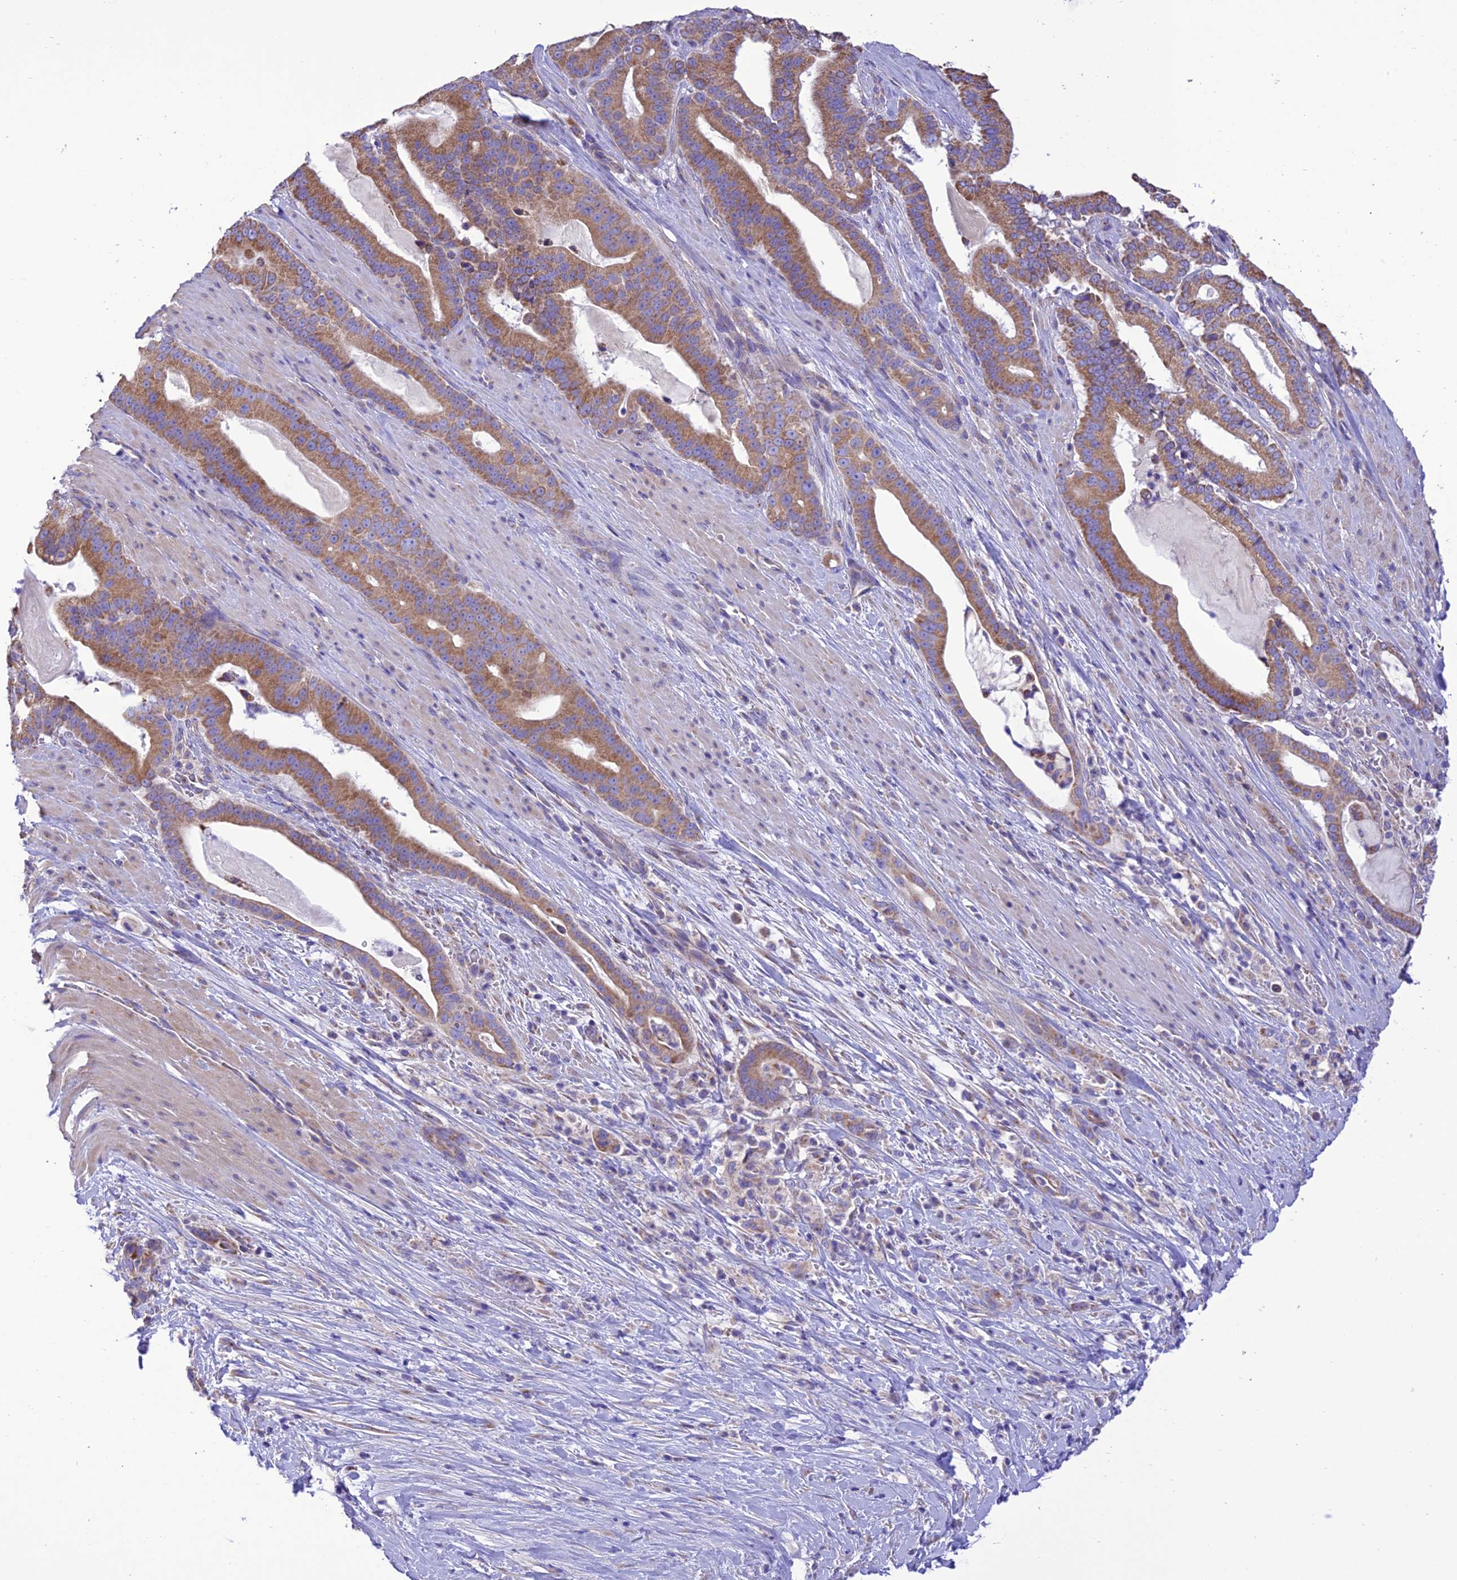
{"staining": {"intensity": "moderate", "quantity": ">75%", "location": "cytoplasmic/membranous"}, "tissue": "pancreatic cancer", "cell_type": "Tumor cells", "image_type": "cancer", "snomed": [{"axis": "morphology", "description": "Adenocarcinoma, NOS"}, {"axis": "topography", "description": "Pancreas"}], "caption": "IHC of pancreatic cancer (adenocarcinoma) exhibits medium levels of moderate cytoplasmic/membranous staining in approximately >75% of tumor cells.", "gene": "MAP3K12", "patient": {"sex": "male", "age": 63}}